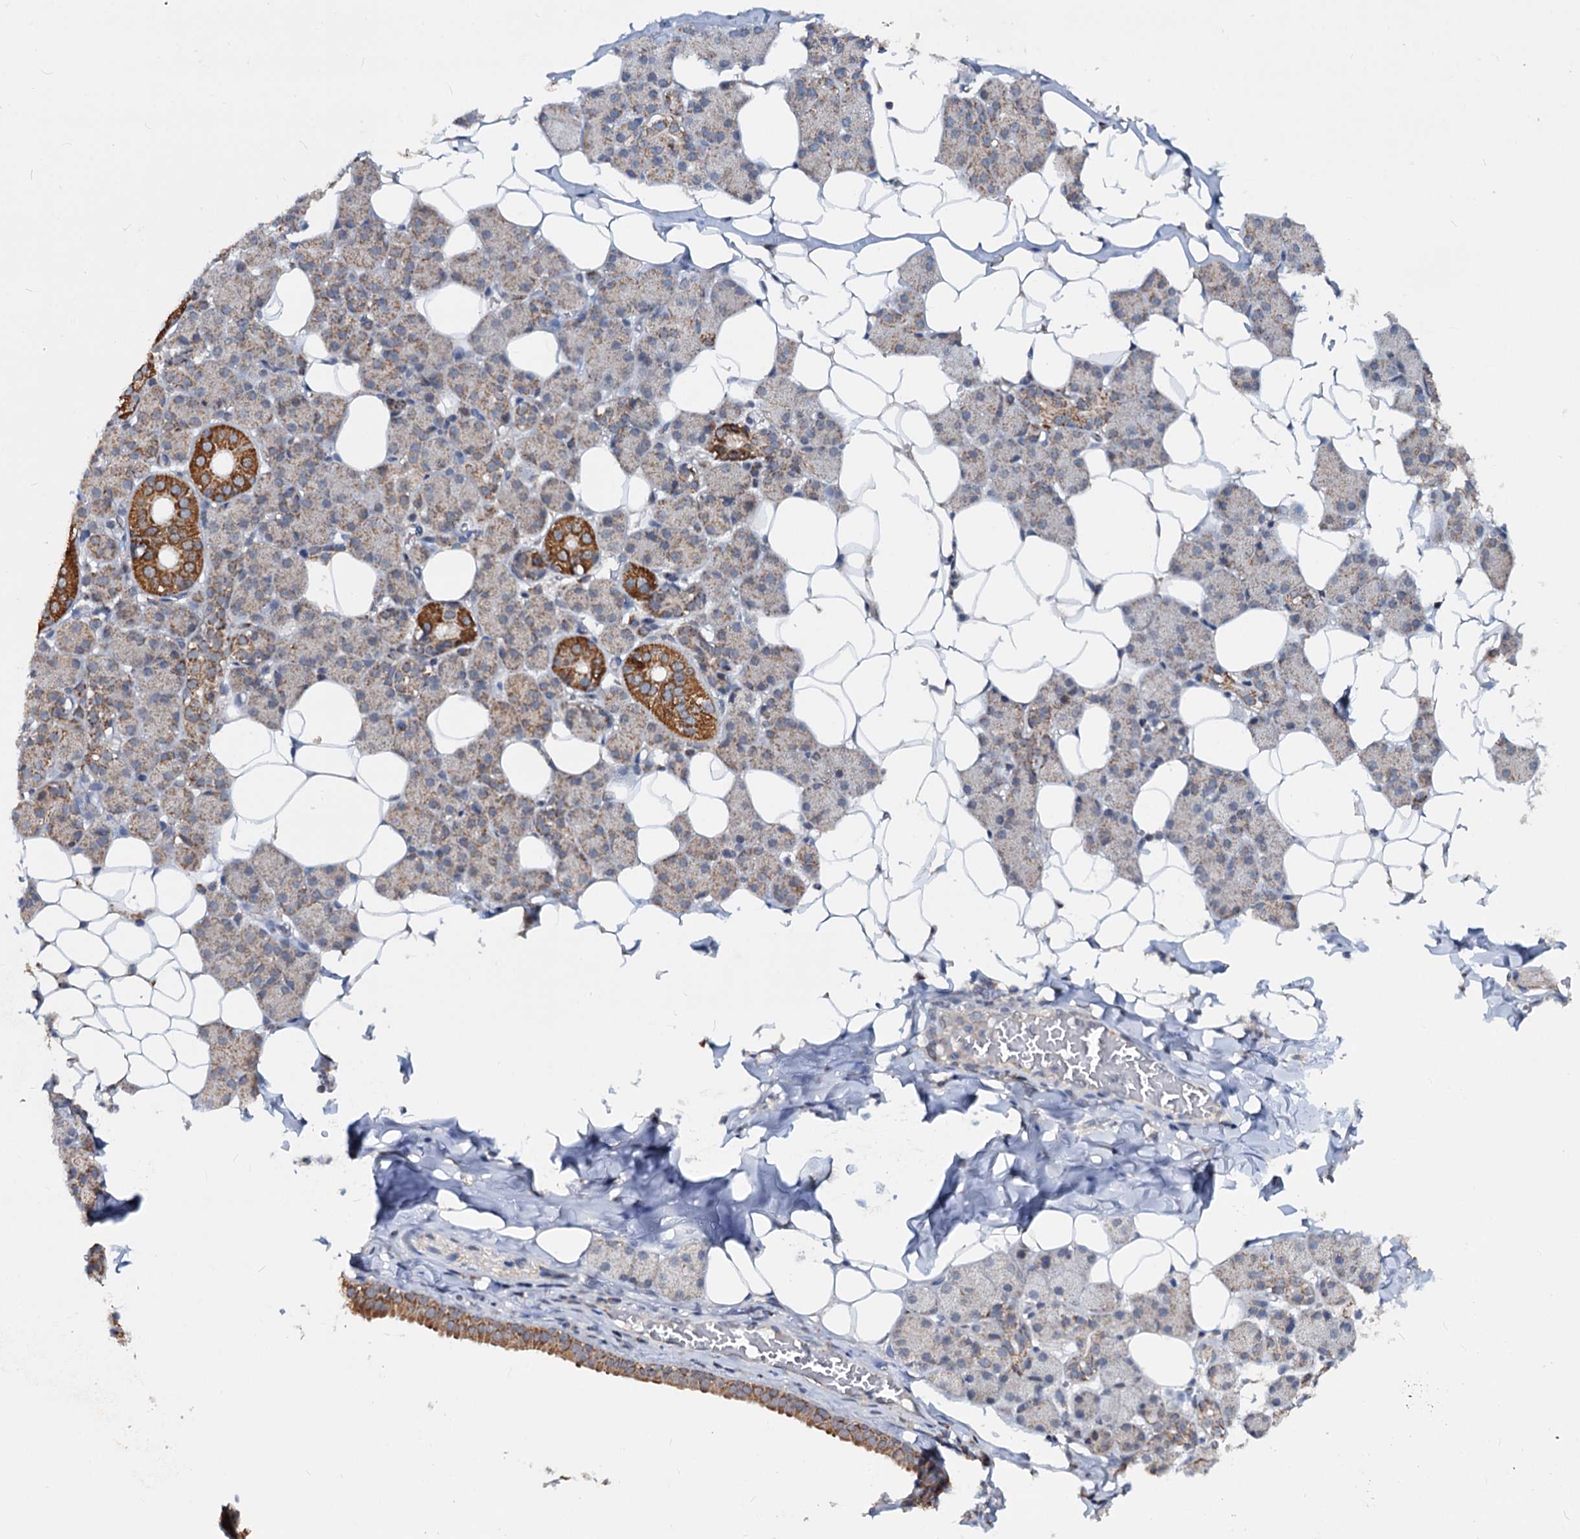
{"staining": {"intensity": "moderate", "quantity": "<25%", "location": "cytoplasmic/membranous"}, "tissue": "salivary gland", "cell_type": "Glandular cells", "image_type": "normal", "snomed": [{"axis": "morphology", "description": "Normal tissue, NOS"}, {"axis": "topography", "description": "Salivary gland"}], "caption": "IHC (DAB (3,3'-diaminobenzidine)) staining of unremarkable human salivary gland exhibits moderate cytoplasmic/membranous protein expression in approximately <25% of glandular cells. Using DAB (3,3'-diaminobenzidine) (brown) and hematoxylin (blue) stains, captured at high magnification using brightfield microscopy.", "gene": "CEP76", "patient": {"sex": "female", "age": 33}}